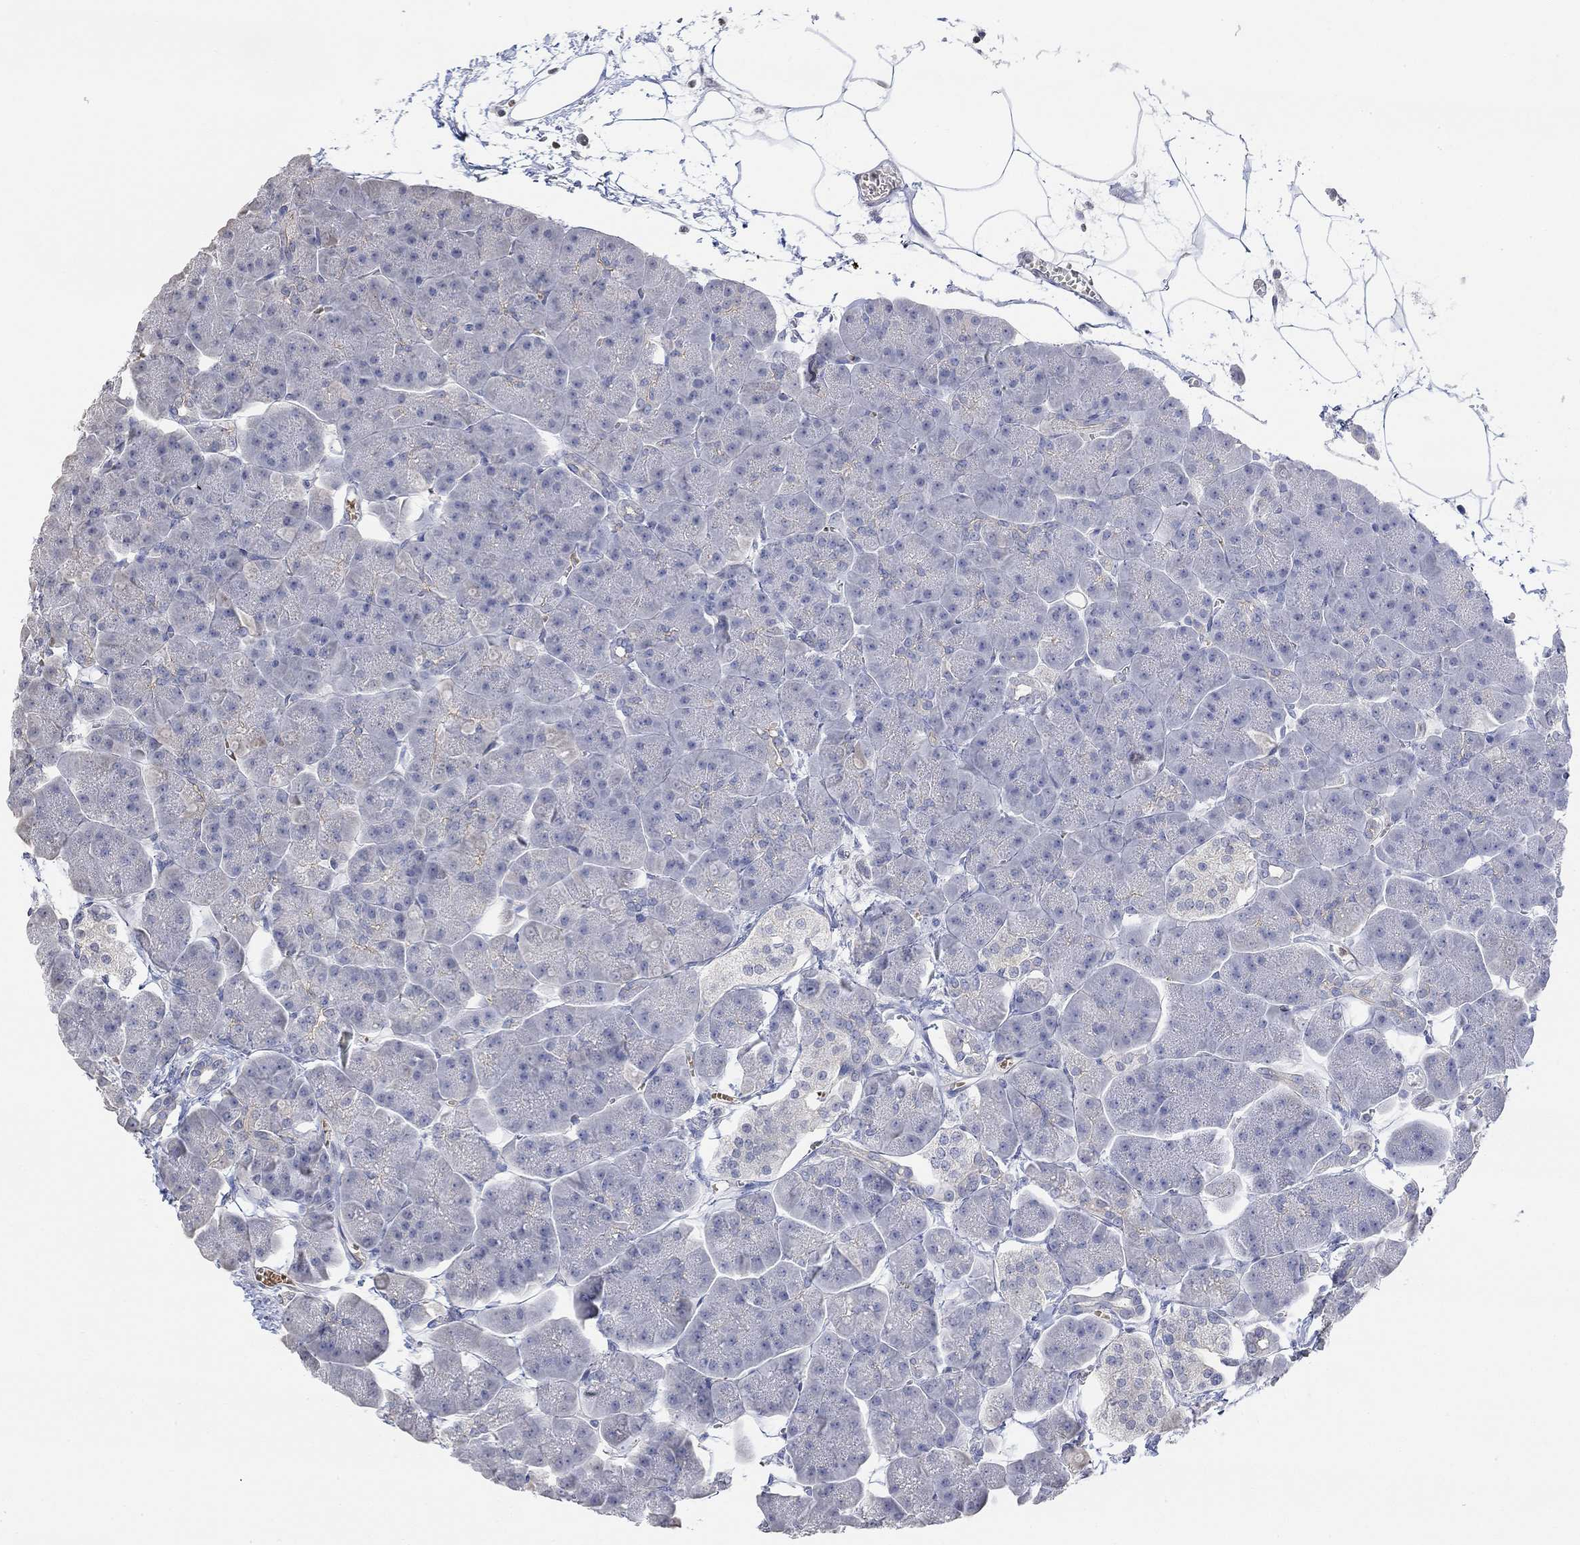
{"staining": {"intensity": "negative", "quantity": "none", "location": "none"}, "tissue": "pancreas", "cell_type": "Exocrine glandular cells", "image_type": "normal", "snomed": [{"axis": "morphology", "description": "Normal tissue, NOS"}, {"axis": "topography", "description": "Adipose tissue"}, {"axis": "topography", "description": "Pancreas"}, {"axis": "topography", "description": "Peripheral nerve tissue"}], "caption": "IHC photomicrograph of unremarkable pancreas: human pancreas stained with DAB demonstrates no significant protein positivity in exocrine glandular cells. (Stains: DAB immunohistochemistry (IHC) with hematoxylin counter stain, Microscopy: brightfield microscopy at high magnification).", "gene": "TMEM255A", "patient": {"sex": "female", "age": 58}}